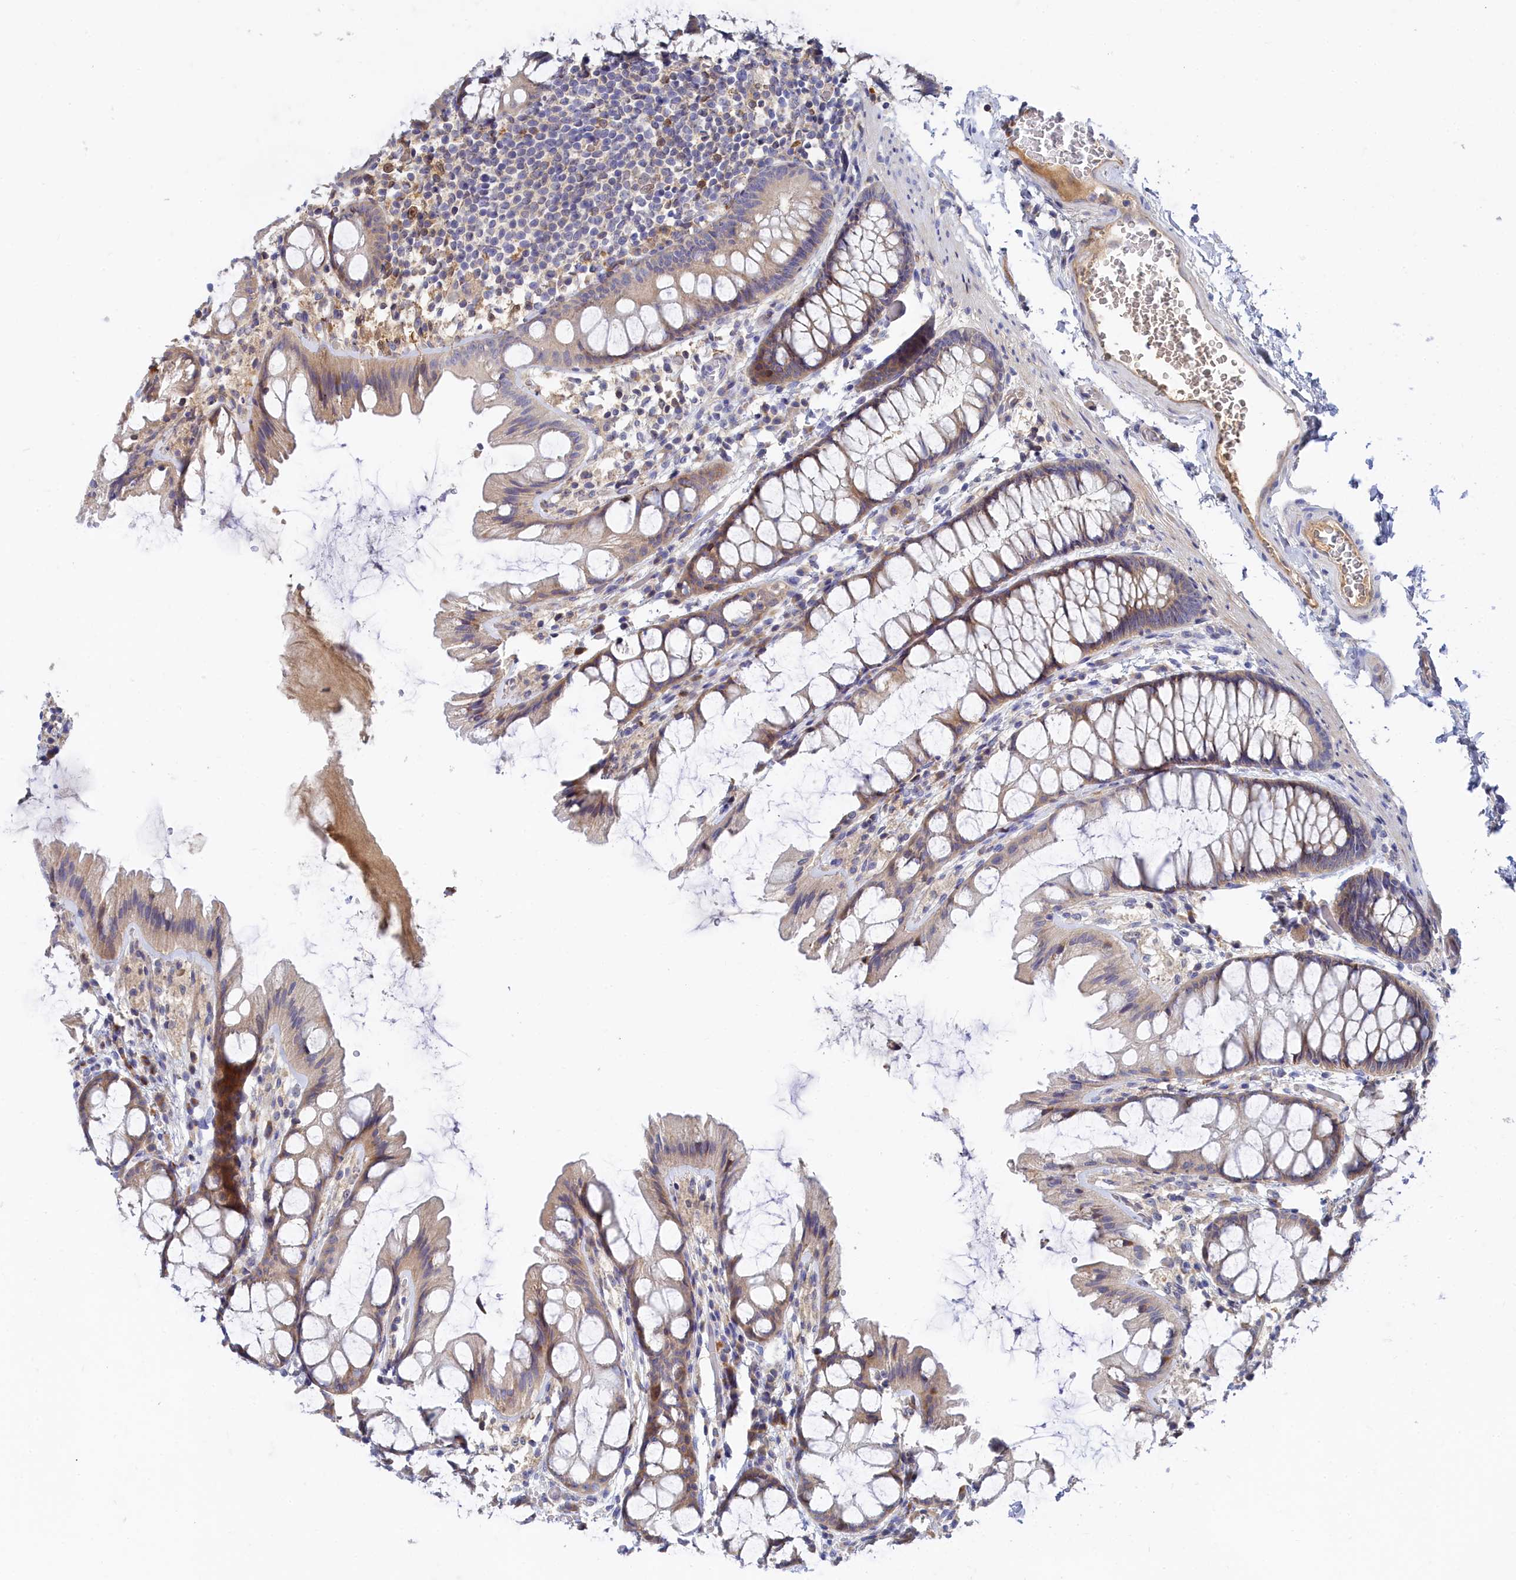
{"staining": {"intensity": "weak", "quantity": "25%-75%", "location": "cytoplasmic/membranous"}, "tissue": "colon", "cell_type": "Endothelial cells", "image_type": "normal", "snomed": [{"axis": "morphology", "description": "Normal tissue, NOS"}, {"axis": "topography", "description": "Colon"}], "caption": "Immunohistochemical staining of normal colon reveals weak cytoplasmic/membranous protein expression in approximately 25%-75% of endothelial cells. The staining is performed using DAB (3,3'-diaminobenzidine) brown chromogen to label protein expression. The nuclei are counter-stained blue using hematoxylin.", "gene": "SPATA5L1", "patient": {"sex": "male", "age": 47}}